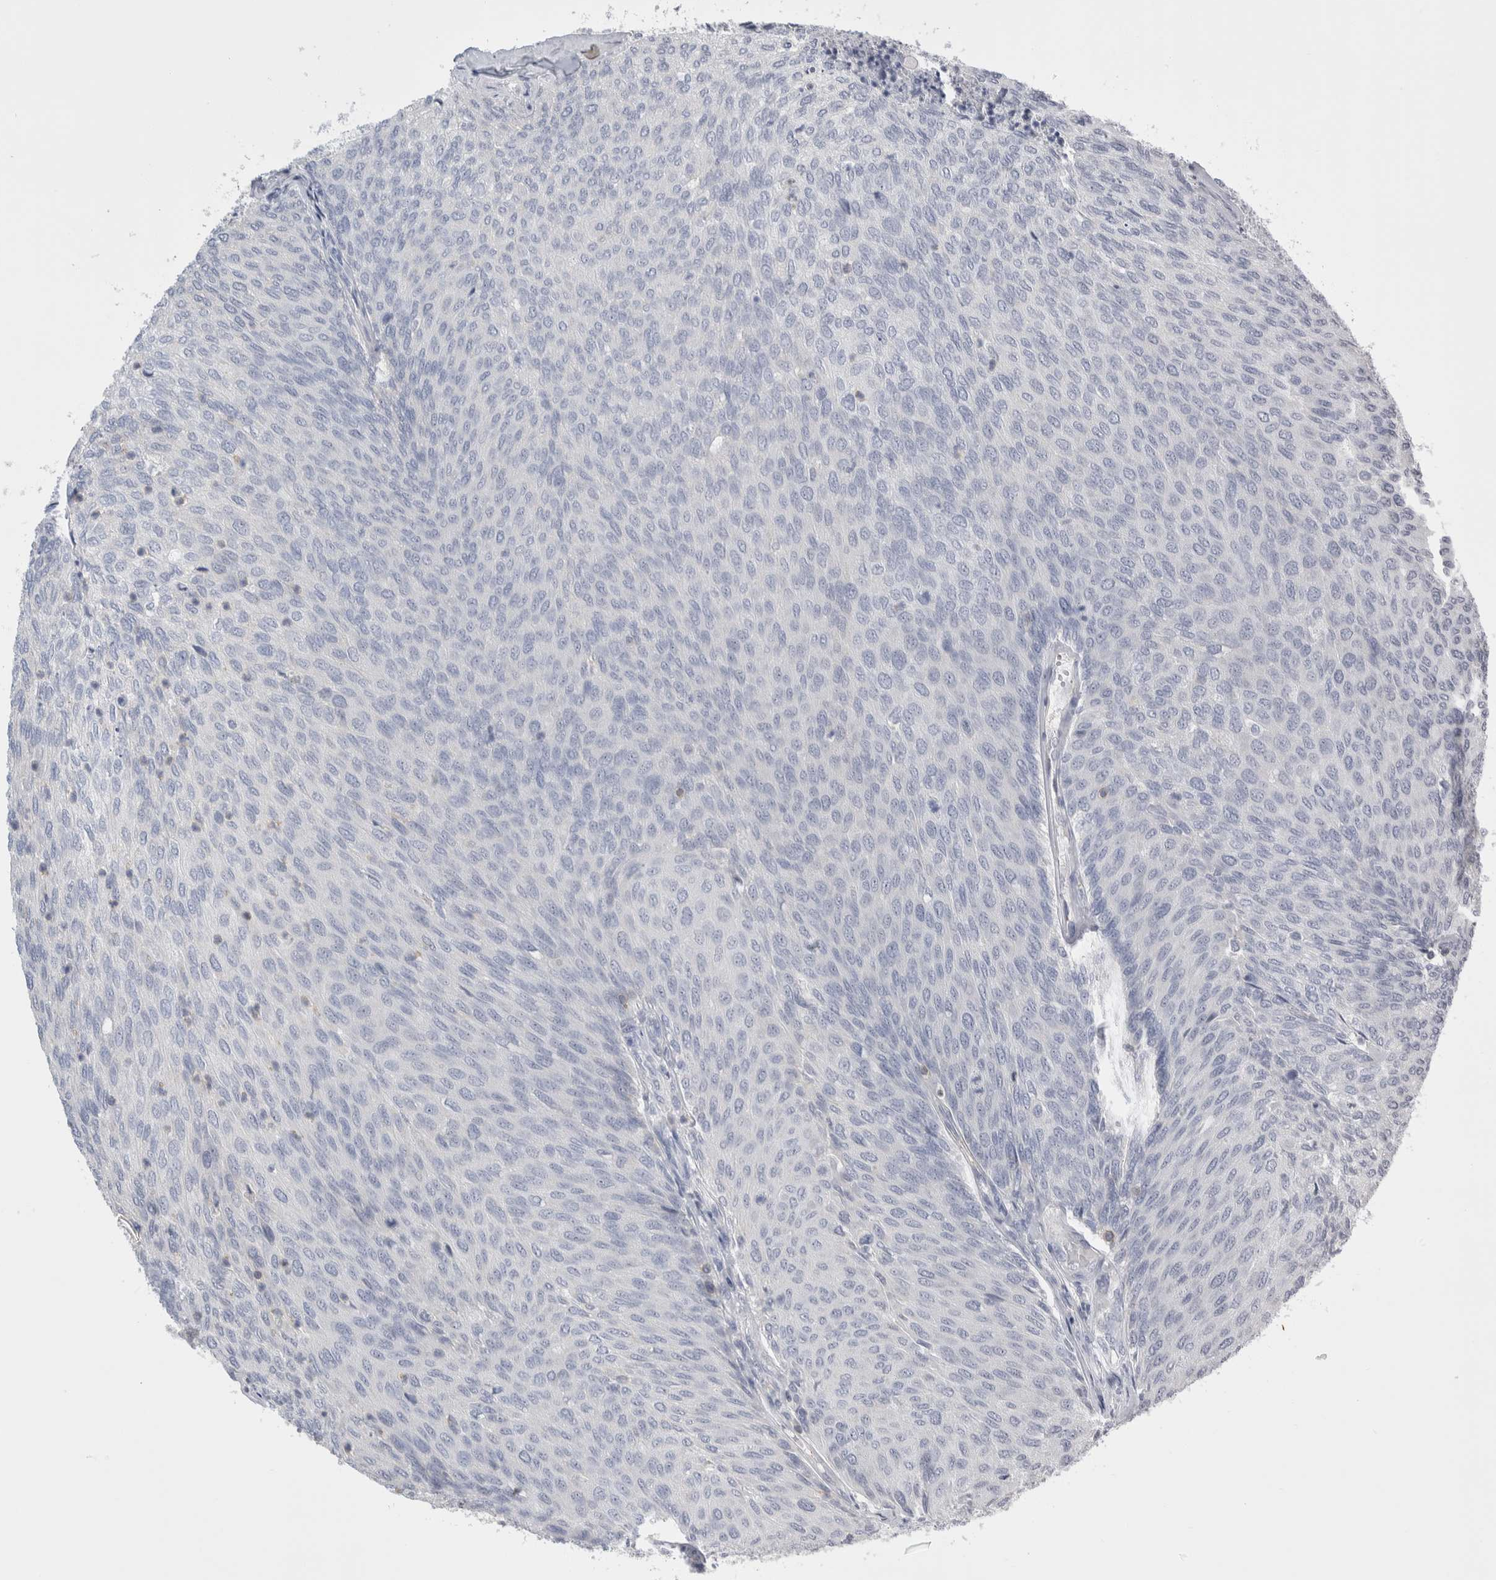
{"staining": {"intensity": "negative", "quantity": "none", "location": "none"}, "tissue": "urothelial cancer", "cell_type": "Tumor cells", "image_type": "cancer", "snomed": [{"axis": "morphology", "description": "Urothelial carcinoma, Low grade"}, {"axis": "topography", "description": "Urinary bladder"}], "caption": "DAB (3,3'-diaminobenzidine) immunohistochemical staining of urothelial cancer displays no significant expression in tumor cells.", "gene": "CEP295NL", "patient": {"sex": "female", "age": 79}}